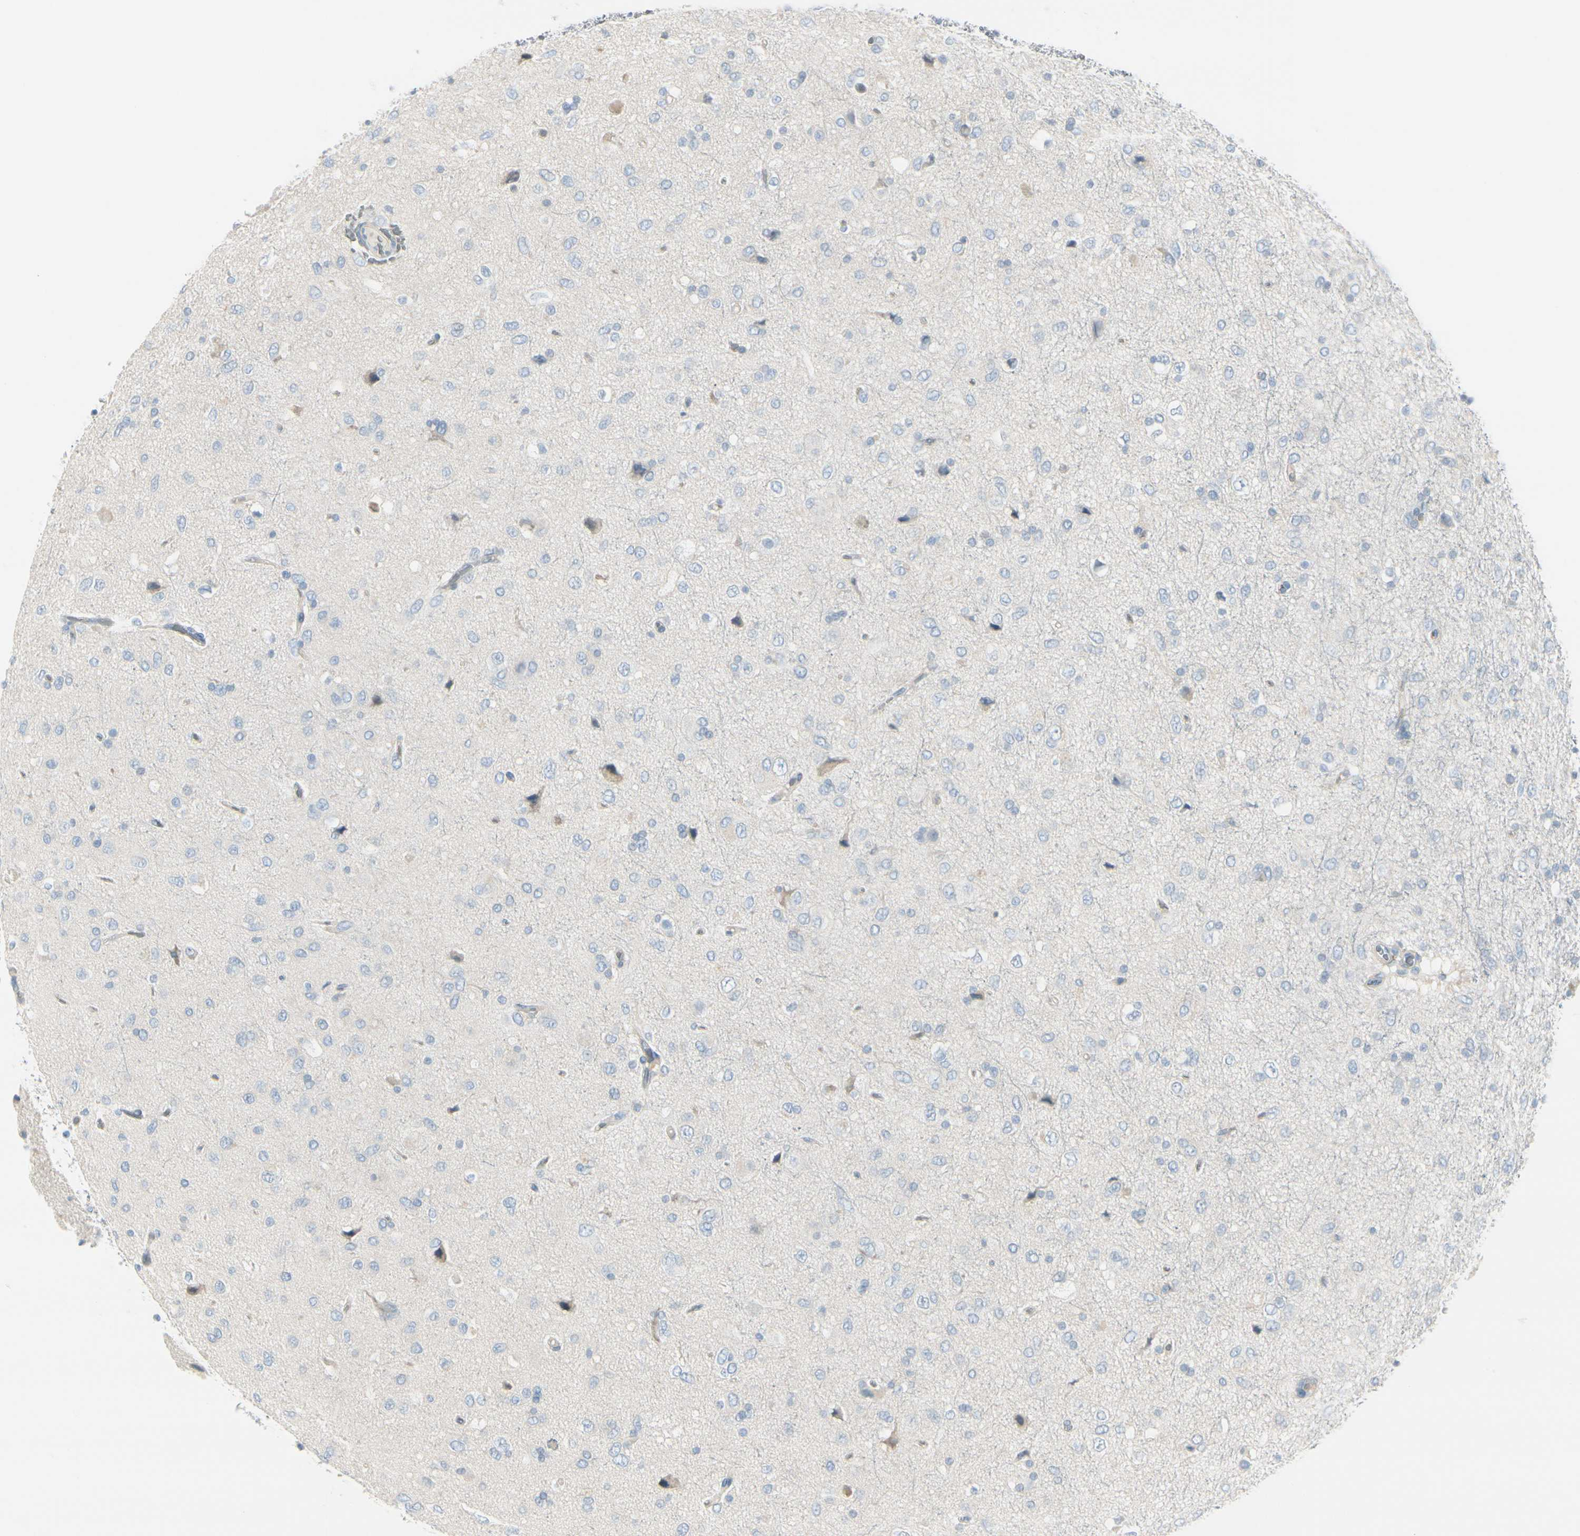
{"staining": {"intensity": "negative", "quantity": "none", "location": "none"}, "tissue": "glioma", "cell_type": "Tumor cells", "image_type": "cancer", "snomed": [{"axis": "morphology", "description": "Glioma, malignant, Low grade"}, {"axis": "topography", "description": "Brain"}], "caption": "The histopathology image exhibits no significant expression in tumor cells of low-grade glioma (malignant). (Brightfield microscopy of DAB immunohistochemistry (IHC) at high magnification).", "gene": "CDHR5", "patient": {"sex": "male", "age": 77}}